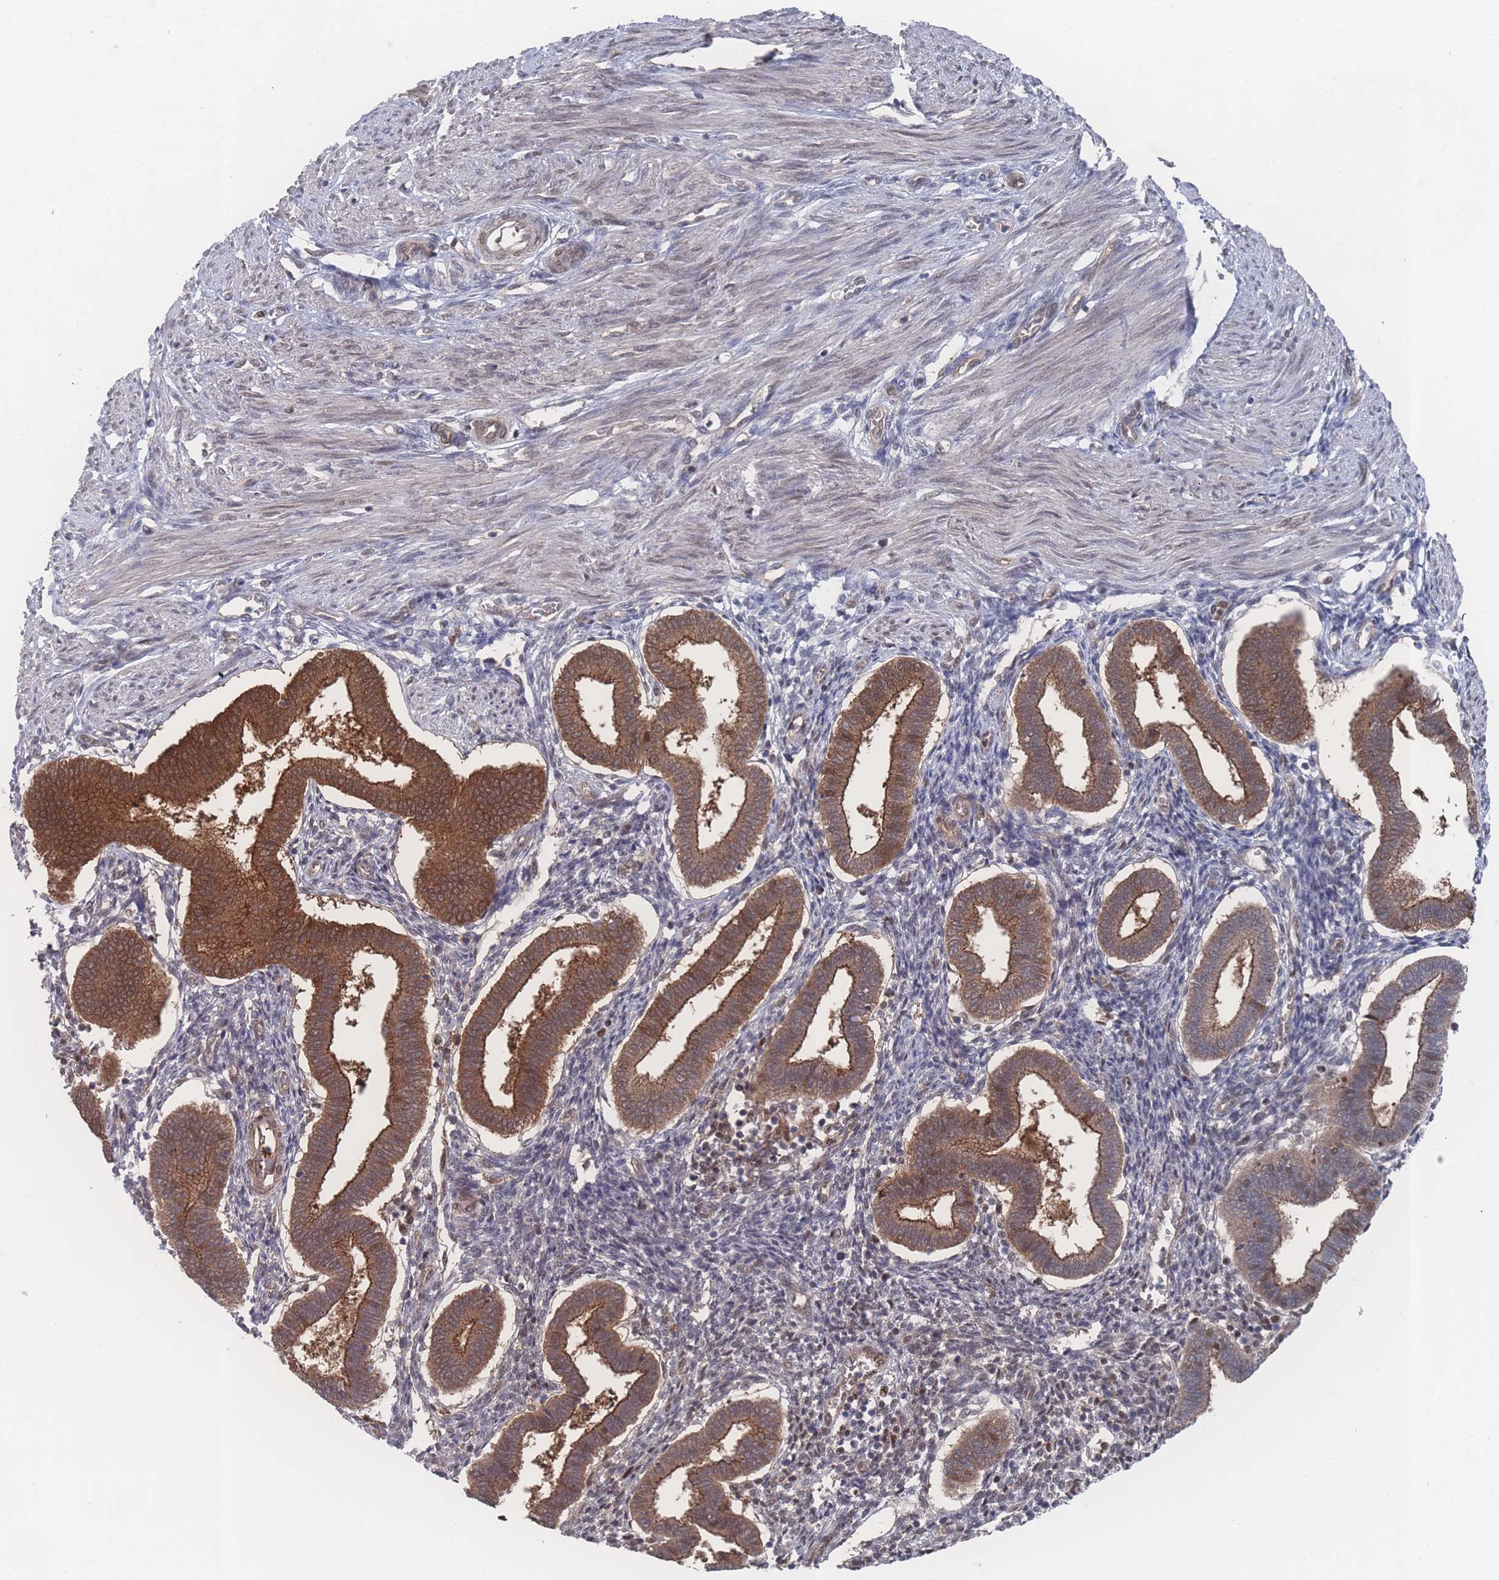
{"staining": {"intensity": "negative", "quantity": "none", "location": "none"}, "tissue": "endometrium", "cell_type": "Cells in endometrial stroma", "image_type": "normal", "snomed": [{"axis": "morphology", "description": "Normal tissue, NOS"}, {"axis": "topography", "description": "Endometrium"}], "caption": "Immunohistochemistry (IHC) histopathology image of normal endometrium stained for a protein (brown), which displays no expression in cells in endometrial stroma.", "gene": "PSMA1", "patient": {"sex": "female", "age": 24}}